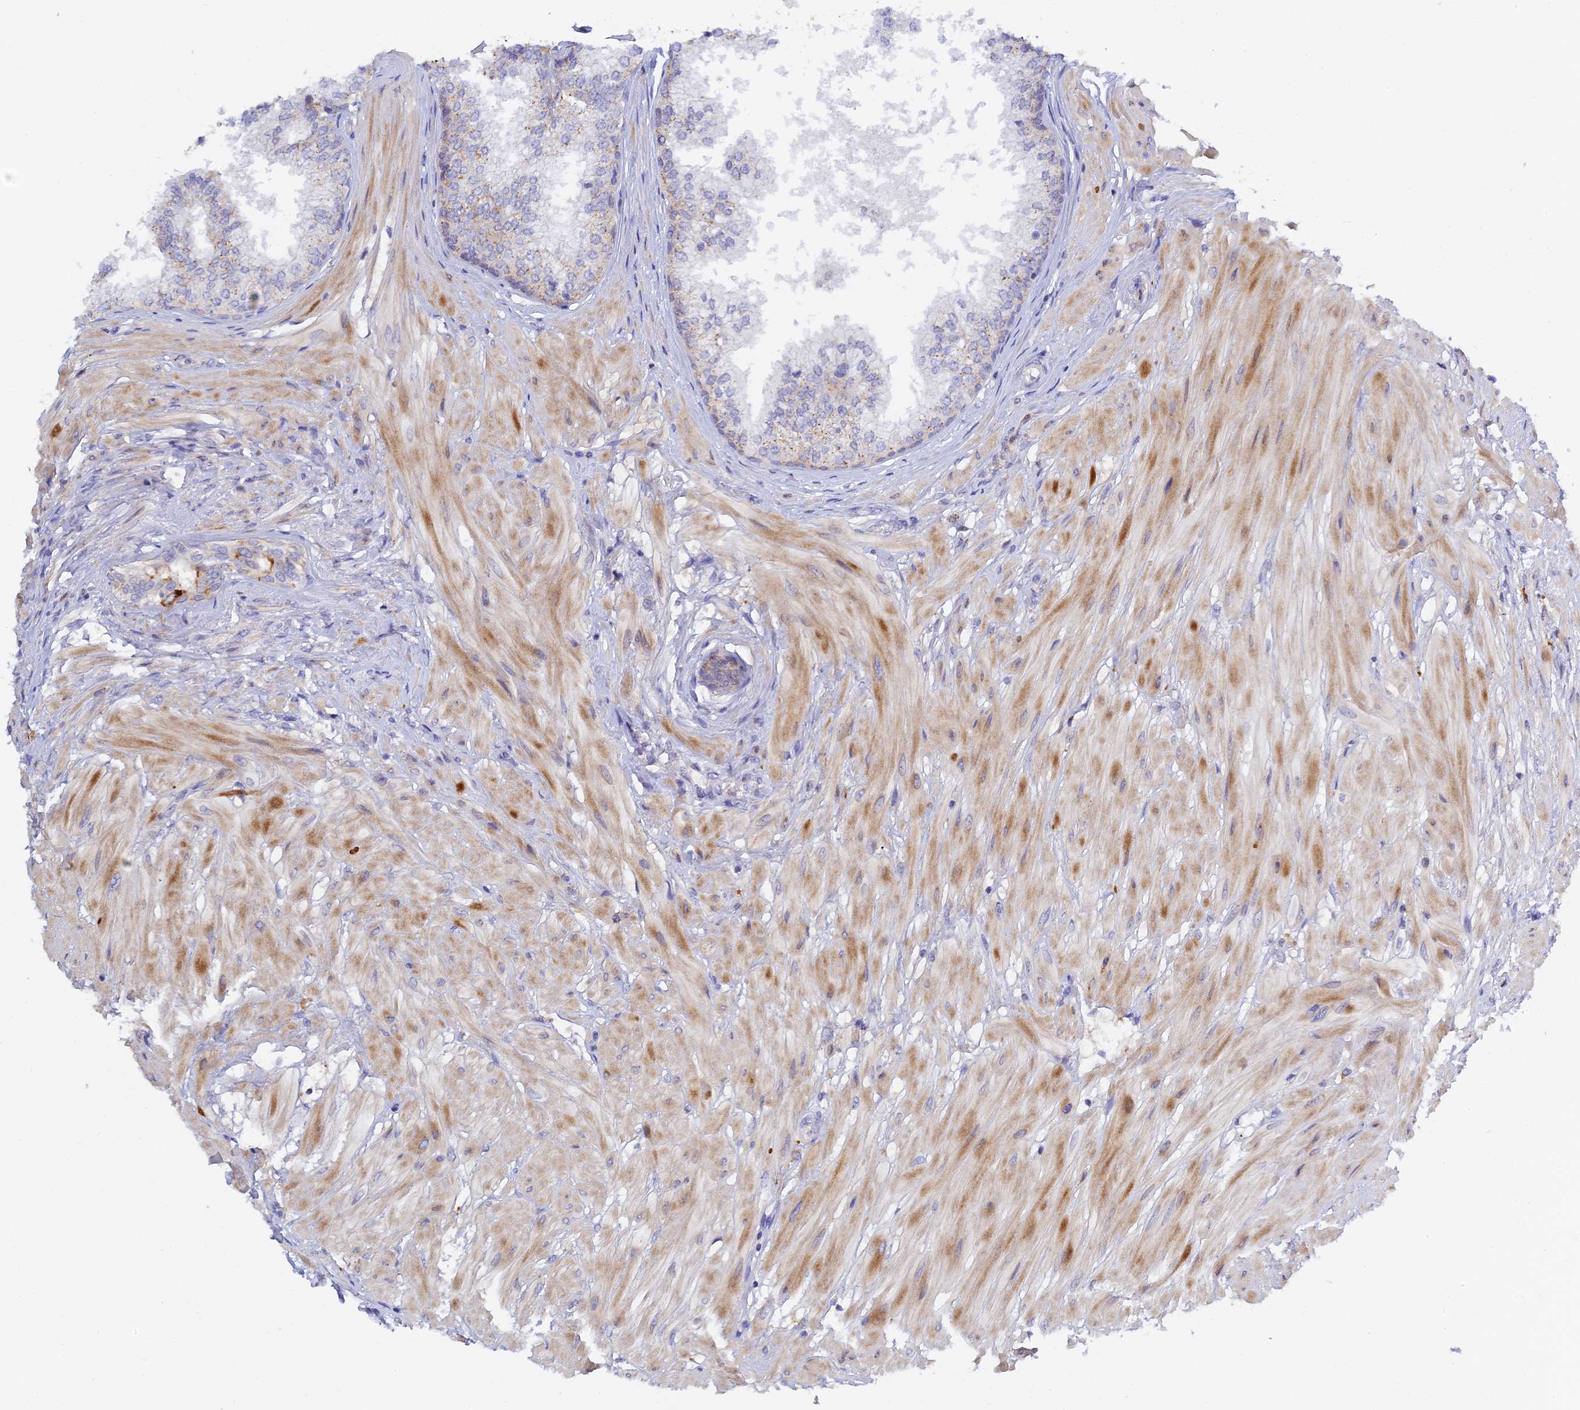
{"staining": {"intensity": "strong", "quantity": "<25%", "location": "cytoplasmic/membranous"}, "tissue": "prostate", "cell_type": "Glandular cells", "image_type": "normal", "snomed": [{"axis": "morphology", "description": "Normal tissue, NOS"}, {"axis": "topography", "description": "Prostate"}], "caption": "Strong cytoplasmic/membranous staining is appreciated in about <25% of glandular cells in normal prostate. The staining was performed using DAB to visualize the protein expression in brown, while the nuclei were stained in blue with hematoxylin (Magnification: 20x).", "gene": "RPGRIP1L", "patient": {"sex": "male", "age": 48}}